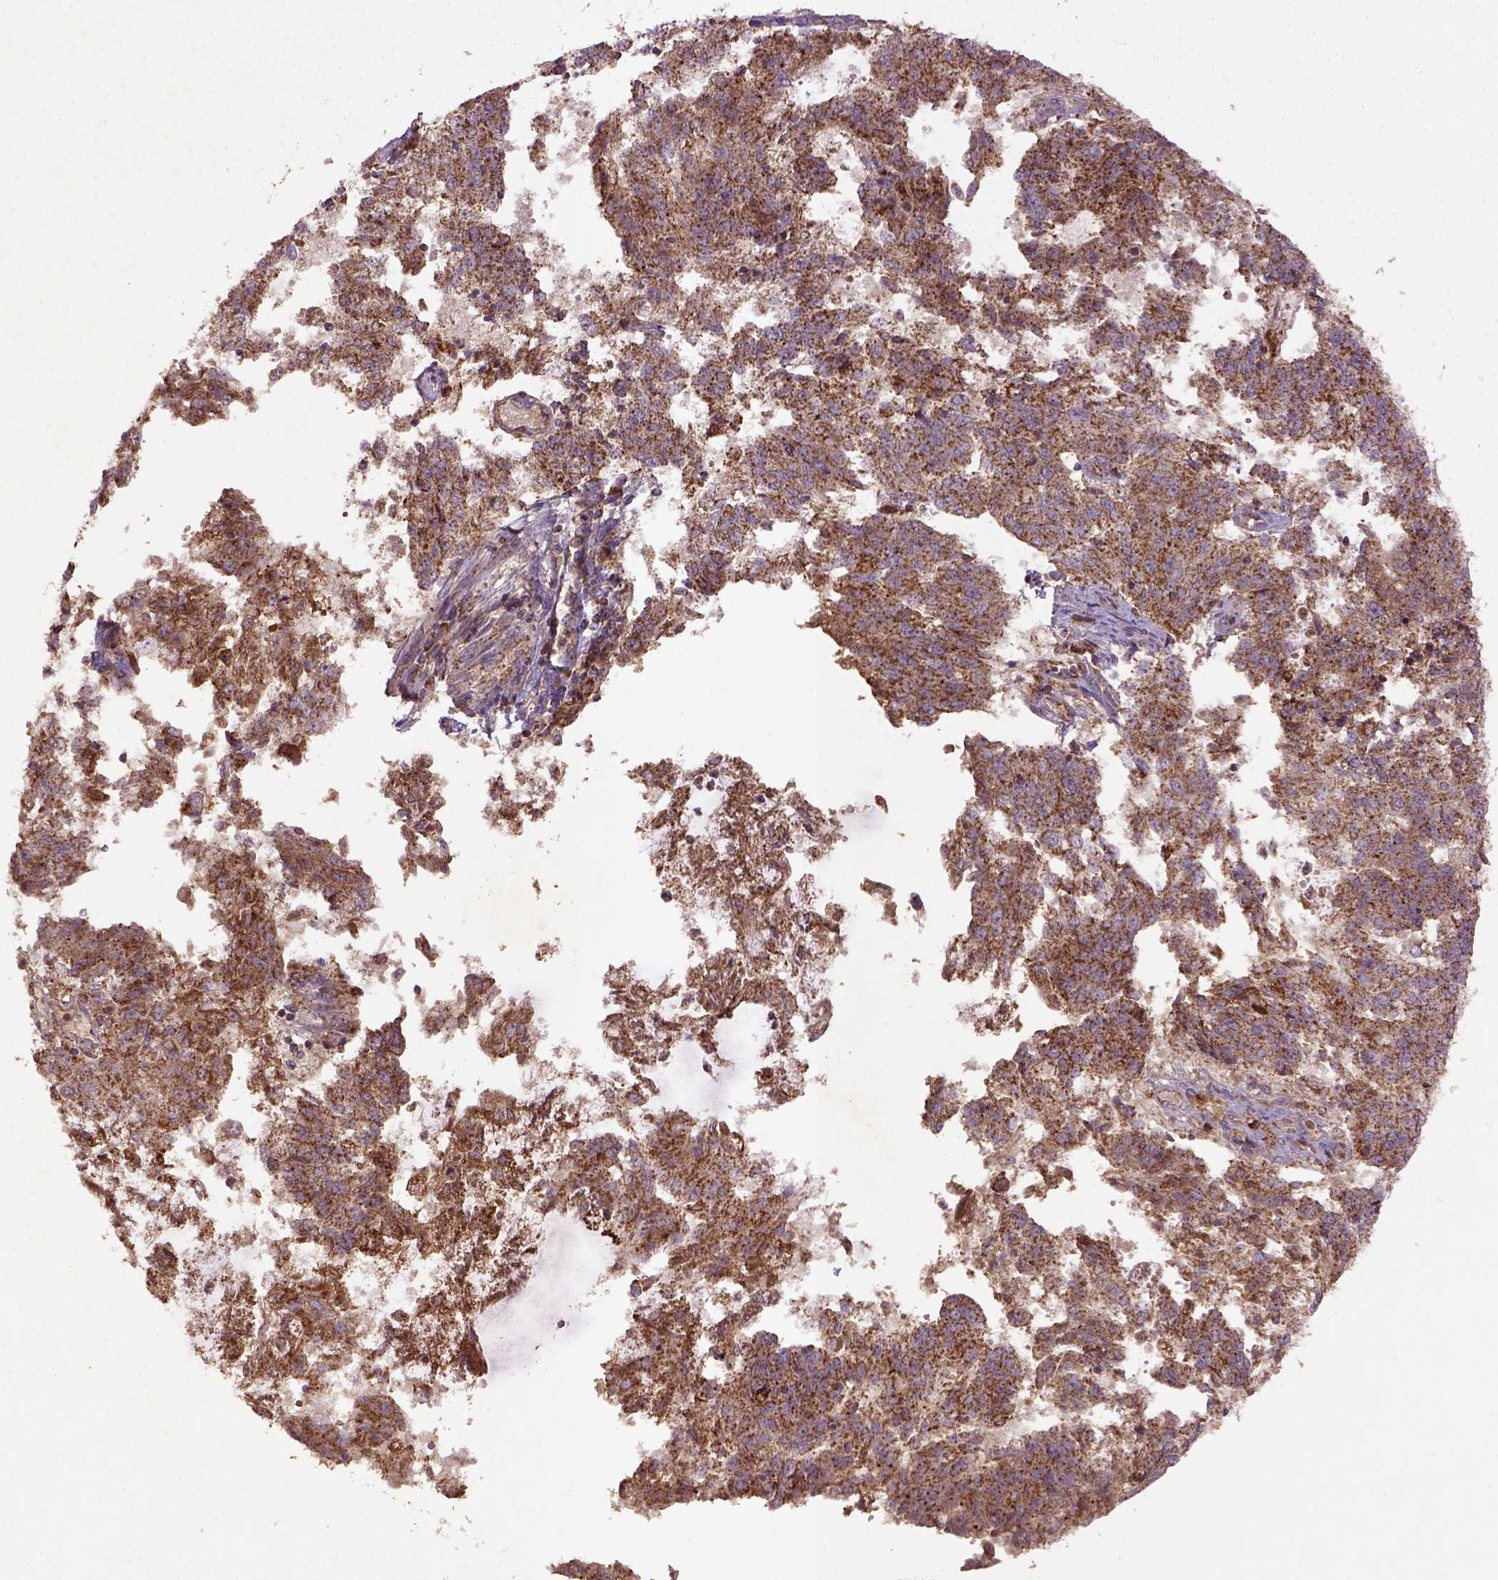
{"staining": {"intensity": "strong", "quantity": ">75%", "location": "cytoplasmic/membranous"}, "tissue": "endometrial cancer", "cell_type": "Tumor cells", "image_type": "cancer", "snomed": [{"axis": "morphology", "description": "Adenocarcinoma, NOS"}, {"axis": "topography", "description": "Endometrium"}], "caption": "Immunohistochemical staining of human endometrial cancer demonstrates strong cytoplasmic/membranous protein staining in approximately >75% of tumor cells. The staining was performed using DAB (3,3'-diaminobenzidine) to visualize the protein expression in brown, while the nuclei were stained in blue with hematoxylin (Magnification: 20x).", "gene": "MT-CO1", "patient": {"sex": "female", "age": 82}}